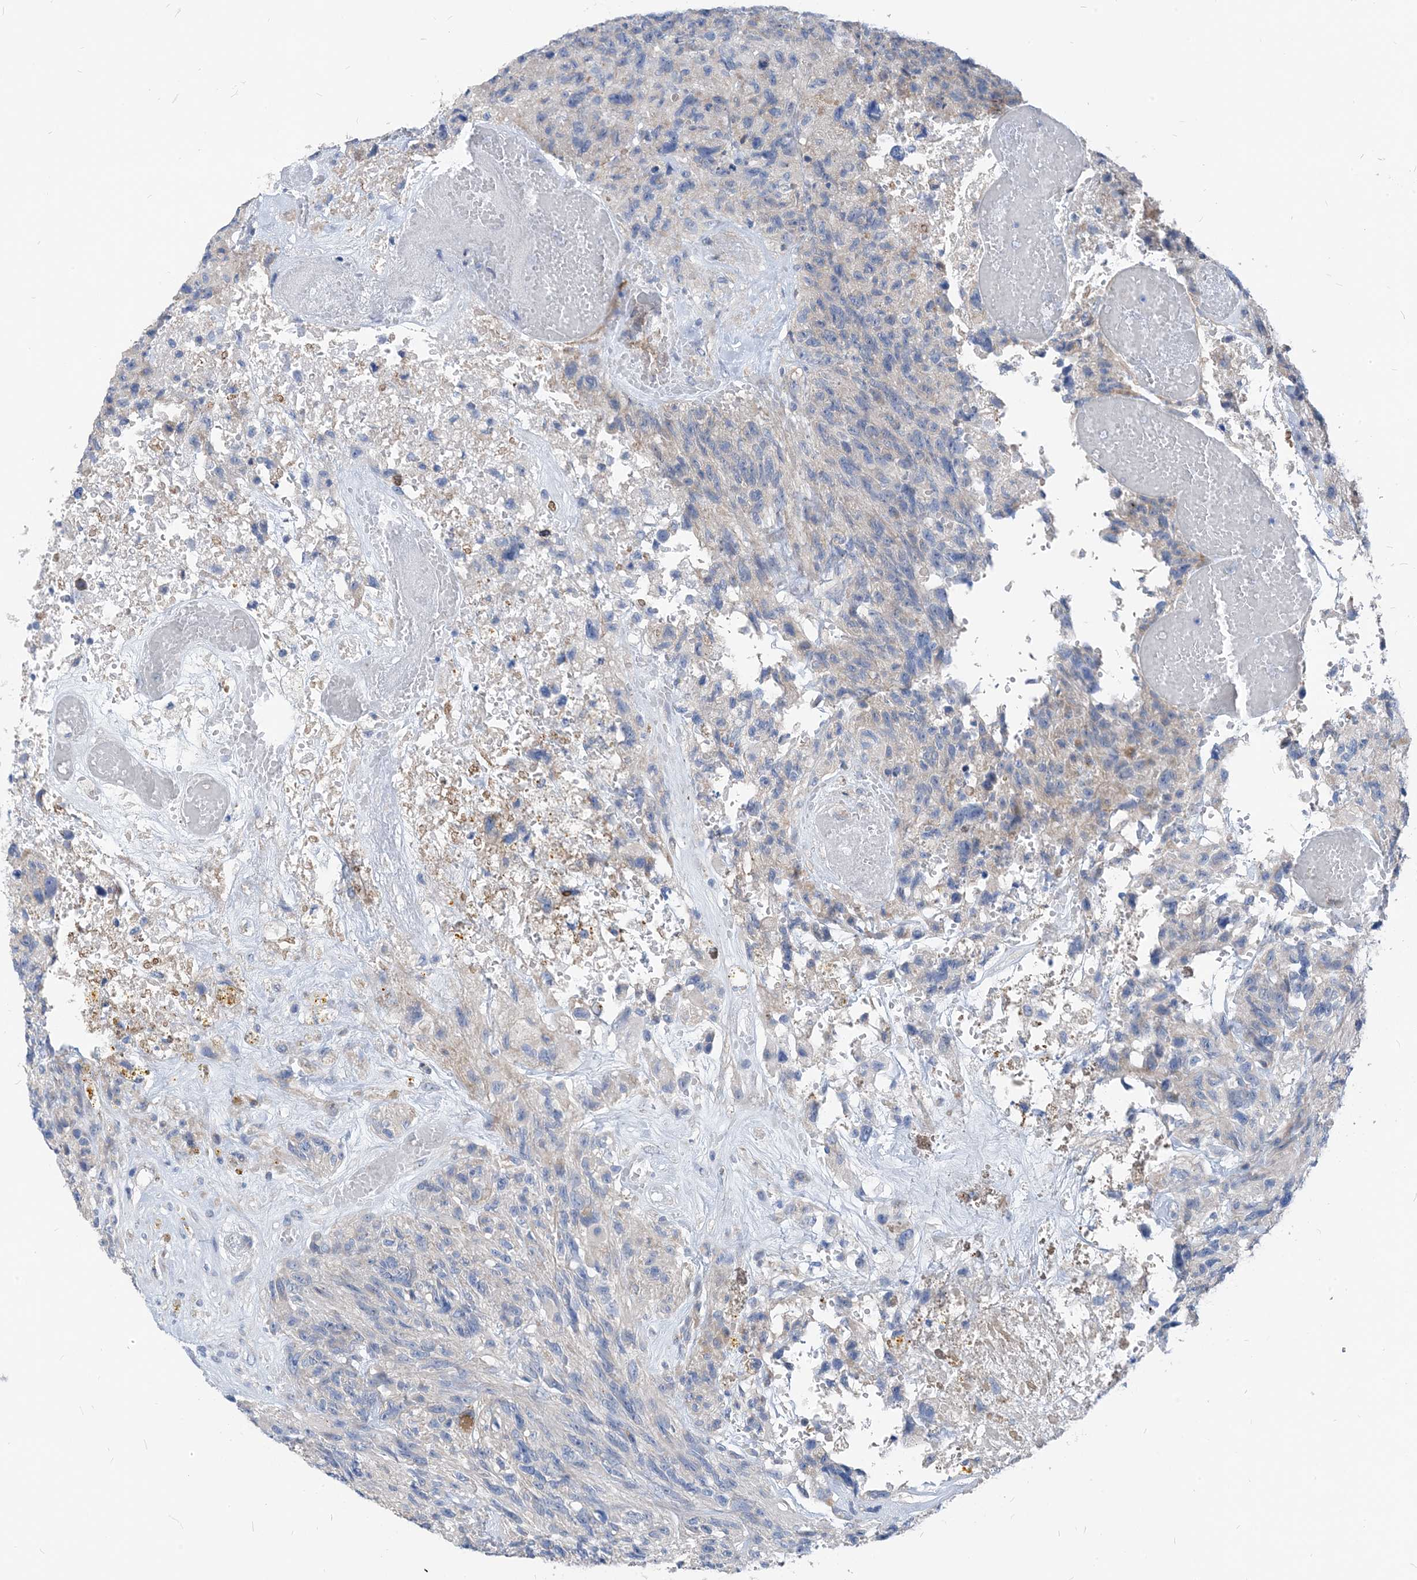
{"staining": {"intensity": "weak", "quantity": "<25%", "location": "cytoplasmic/membranous"}, "tissue": "glioma", "cell_type": "Tumor cells", "image_type": "cancer", "snomed": [{"axis": "morphology", "description": "Glioma, malignant, High grade"}, {"axis": "topography", "description": "Brain"}], "caption": "Immunohistochemistry photomicrograph of neoplastic tissue: malignant high-grade glioma stained with DAB (3,3'-diaminobenzidine) reveals no significant protein positivity in tumor cells. Nuclei are stained in blue.", "gene": "PLEKHA3", "patient": {"sex": "male", "age": 69}}